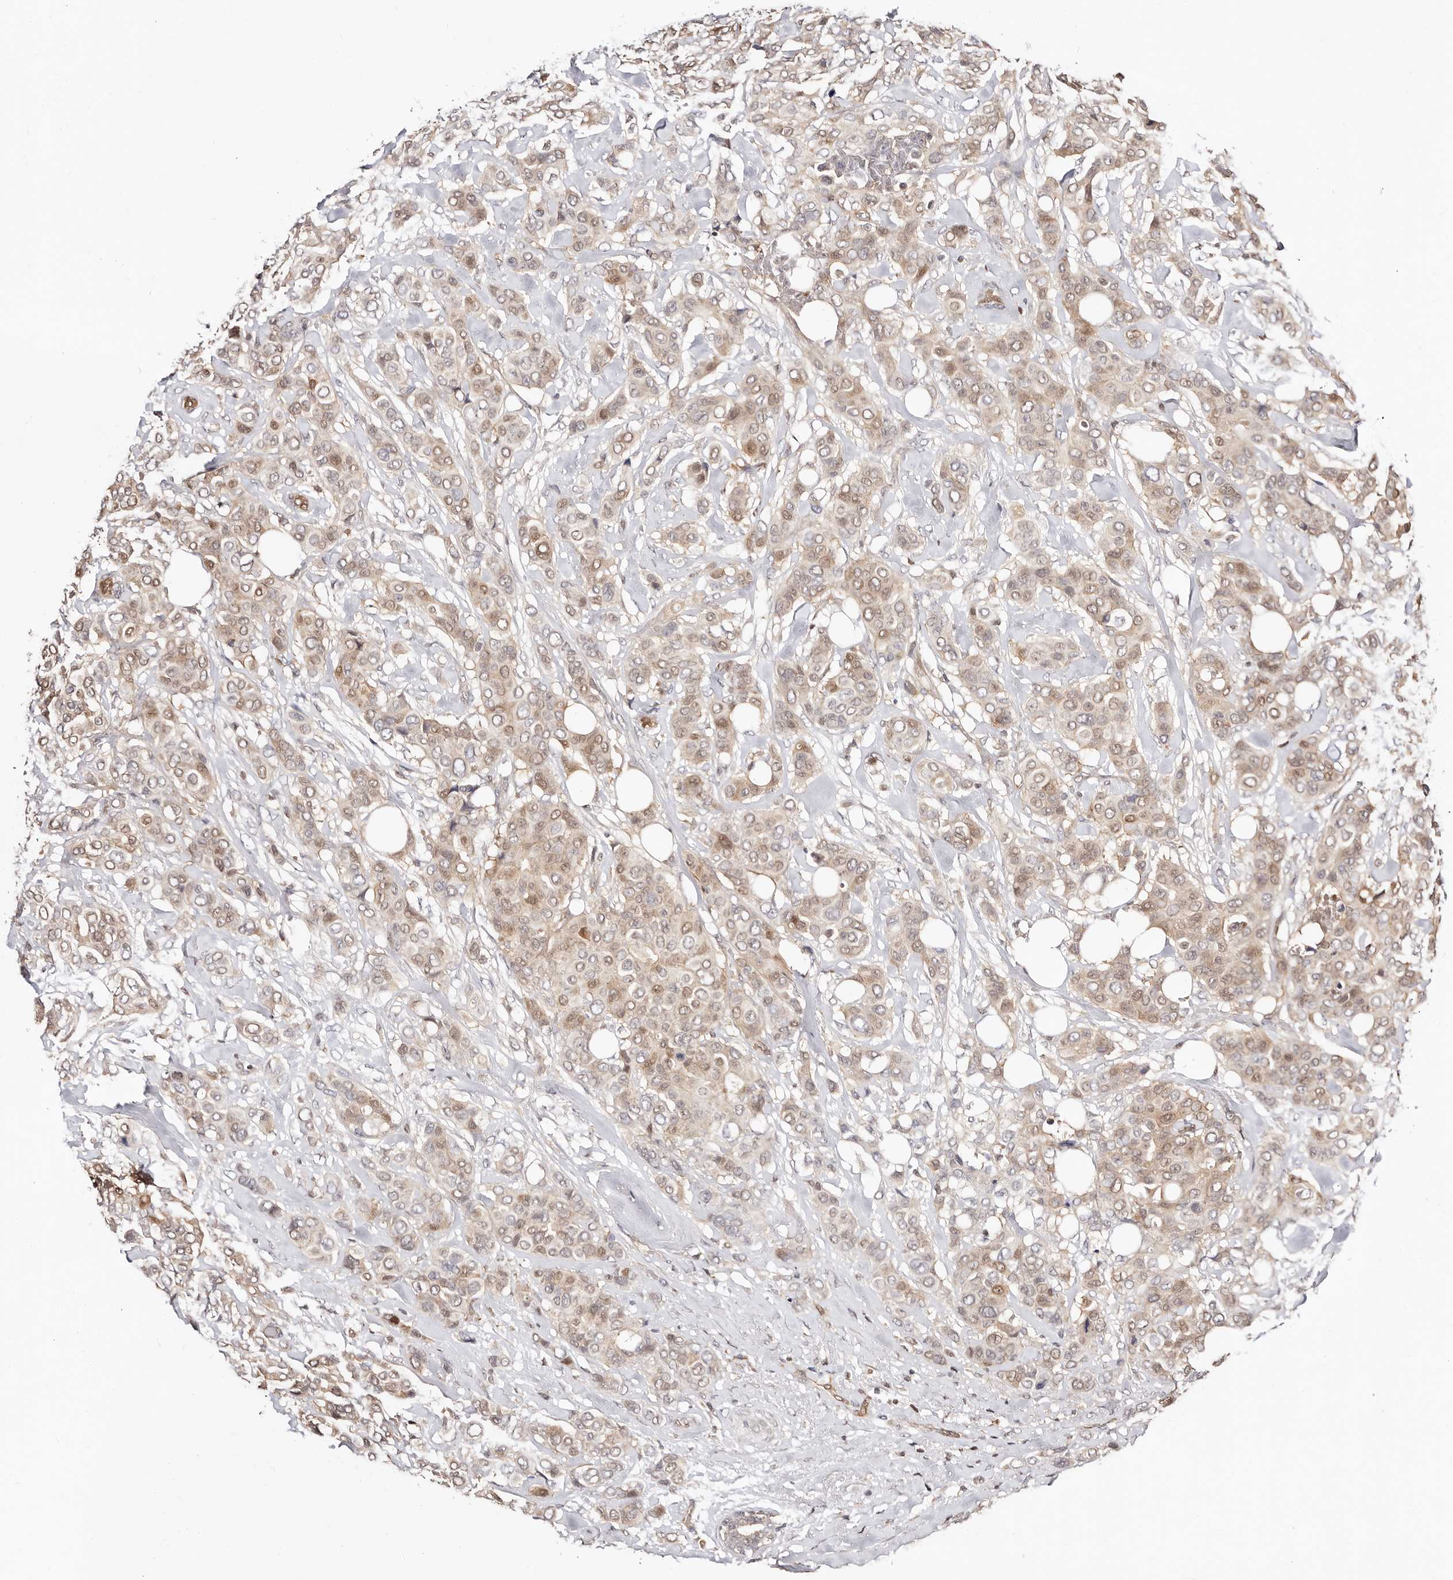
{"staining": {"intensity": "moderate", "quantity": "25%-75%", "location": "cytoplasmic/membranous,nuclear"}, "tissue": "breast cancer", "cell_type": "Tumor cells", "image_type": "cancer", "snomed": [{"axis": "morphology", "description": "Lobular carcinoma"}, {"axis": "topography", "description": "Breast"}], "caption": "This is an image of immunohistochemistry staining of breast cancer, which shows moderate positivity in the cytoplasmic/membranous and nuclear of tumor cells.", "gene": "STAT5A", "patient": {"sex": "female", "age": 51}}